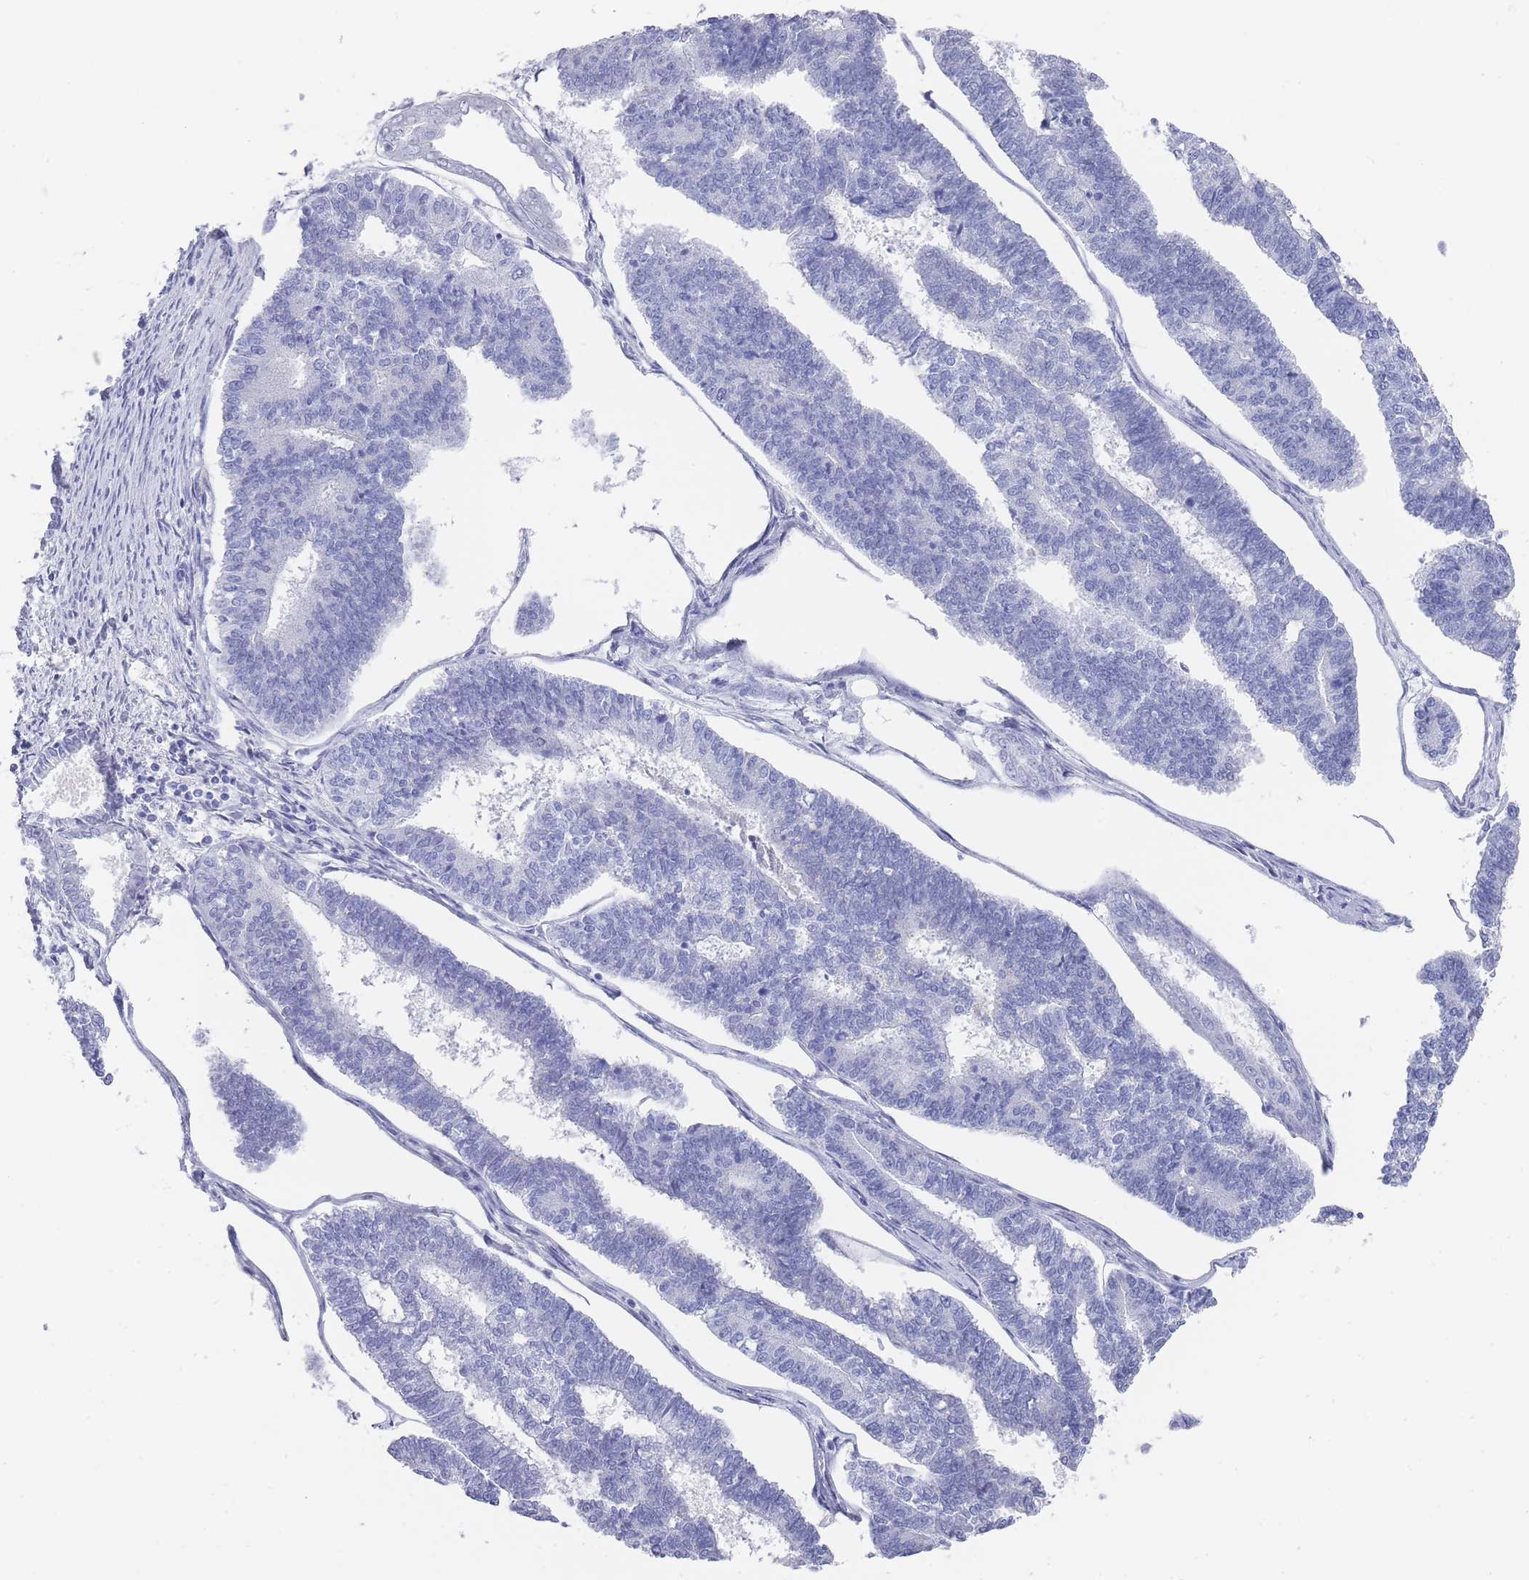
{"staining": {"intensity": "negative", "quantity": "none", "location": "none"}, "tissue": "endometrial cancer", "cell_type": "Tumor cells", "image_type": "cancer", "snomed": [{"axis": "morphology", "description": "Adenocarcinoma, NOS"}, {"axis": "topography", "description": "Endometrium"}], "caption": "Immunohistochemical staining of human adenocarcinoma (endometrial) exhibits no significant positivity in tumor cells. (IHC, brightfield microscopy, high magnification).", "gene": "RAB2B", "patient": {"sex": "female", "age": 70}}